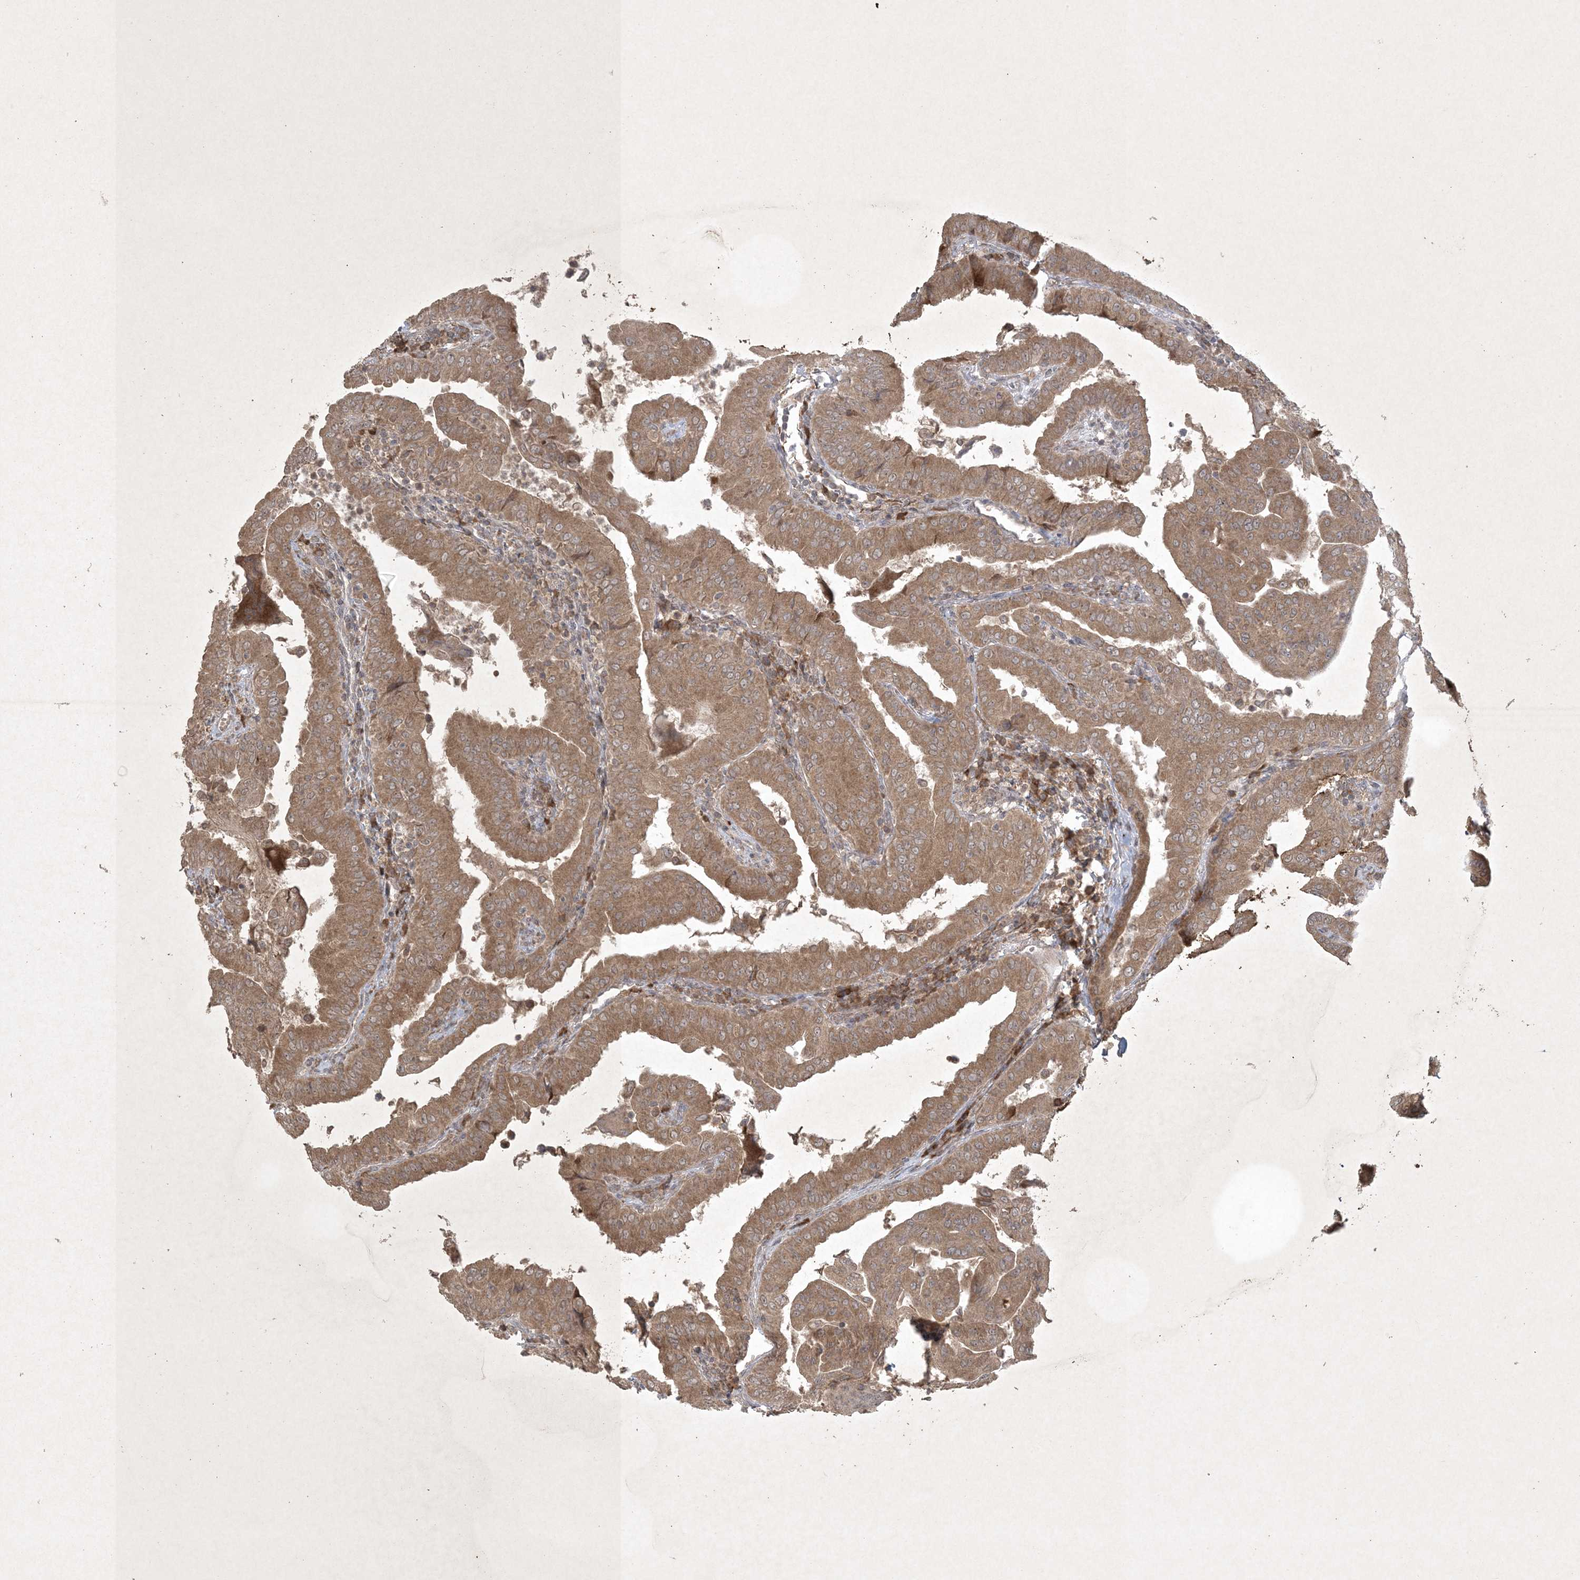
{"staining": {"intensity": "moderate", "quantity": ">75%", "location": "cytoplasmic/membranous,nuclear"}, "tissue": "thyroid cancer", "cell_type": "Tumor cells", "image_type": "cancer", "snomed": [{"axis": "morphology", "description": "Papillary adenocarcinoma, NOS"}, {"axis": "topography", "description": "Thyroid gland"}], "caption": "Protein analysis of thyroid cancer tissue reveals moderate cytoplasmic/membranous and nuclear staining in about >75% of tumor cells.", "gene": "NRBP2", "patient": {"sex": "male", "age": 33}}